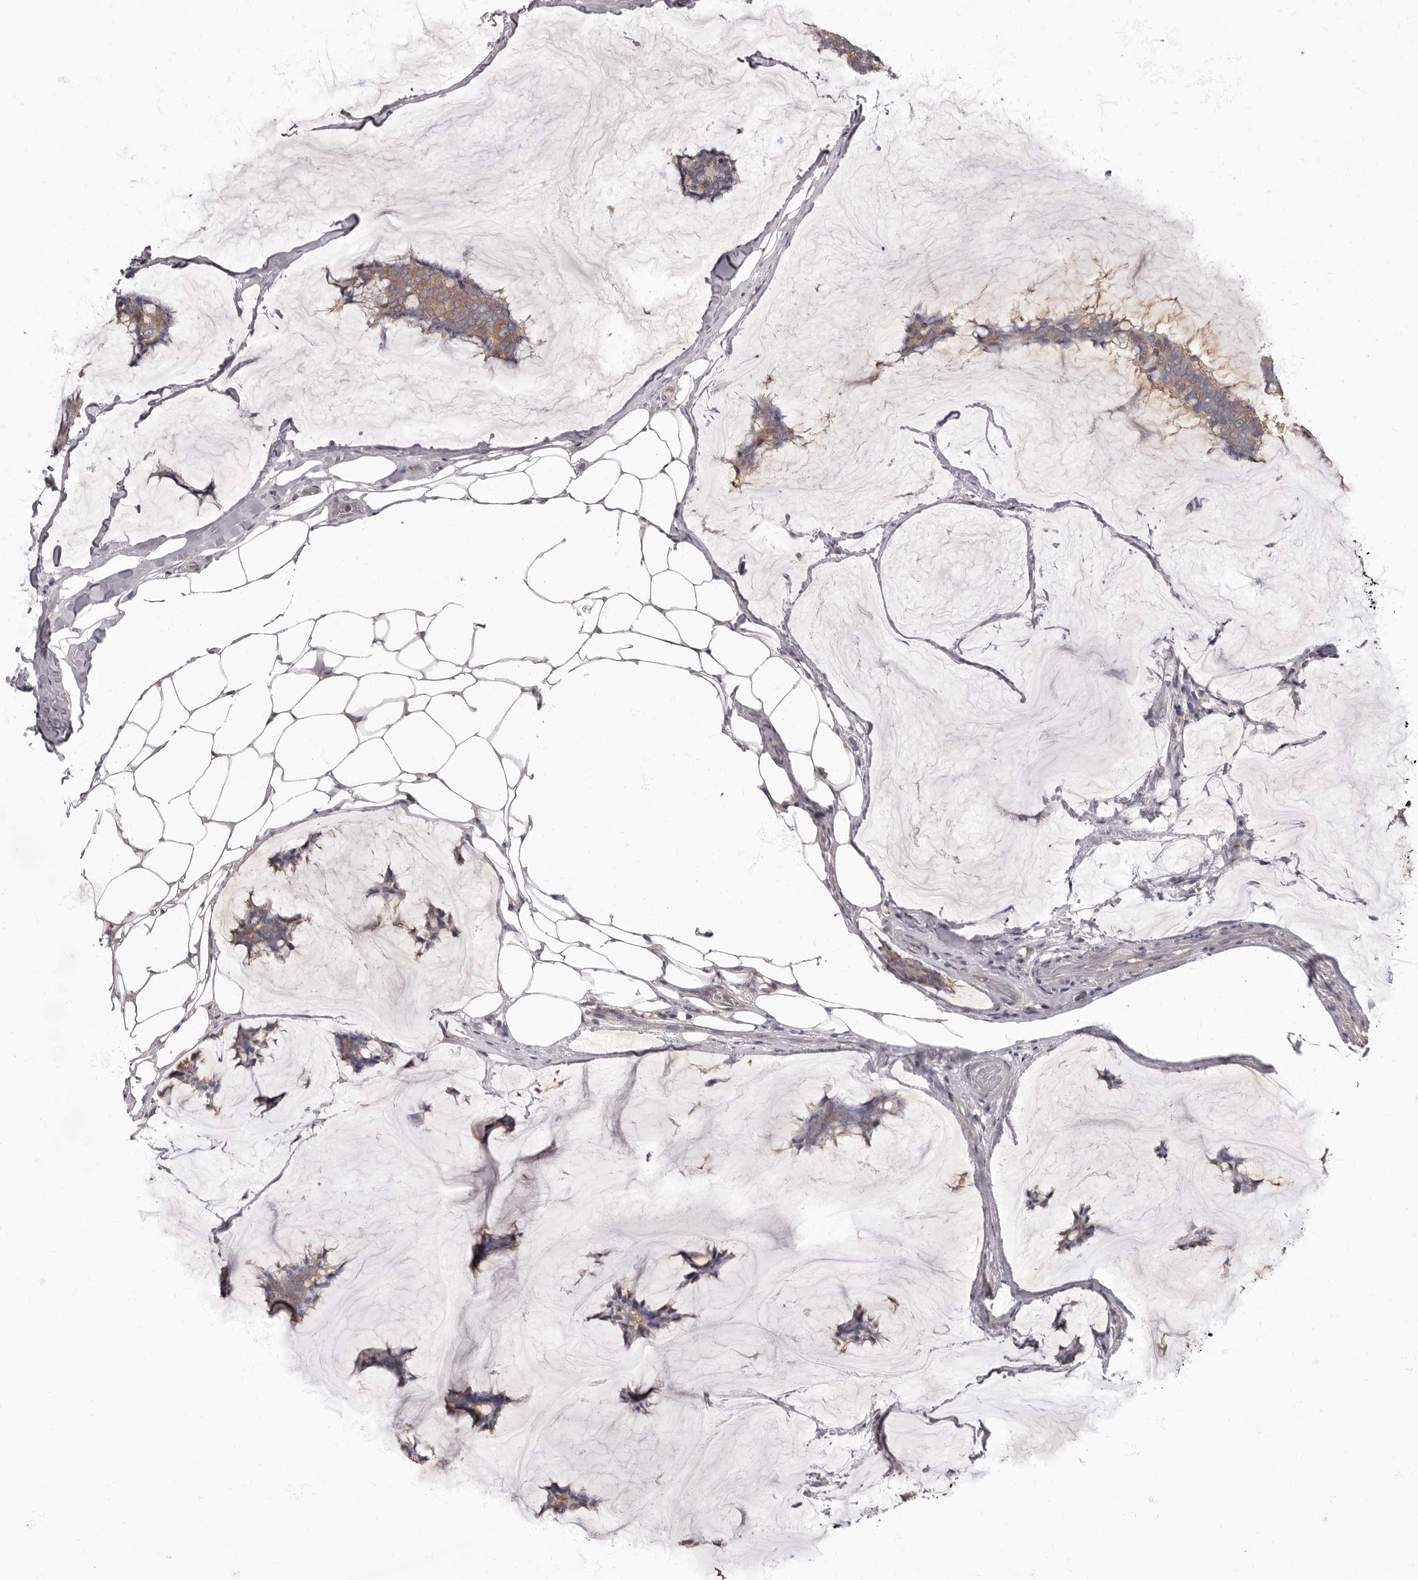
{"staining": {"intensity": "moderate", "quantity": ">75%", "location": "cytoplasmic/membranous"}, "tissue": "breast cancer", "cell_type": "Tumor cells", "image_type": "cancer", "snomed": [{"axis": "morphology", "description": "Duct carcinoma"}, {"axis": "topography", "description": "Breast"}], "caption": "Moderate cytoplasmic/membranous expression for a protein is seen in approximately >75% of tumor cells of breast intraductal carcinoma using immunohistochemistry.", "gene": "APEH", "patient": {"sex": "female", "age": 93}}